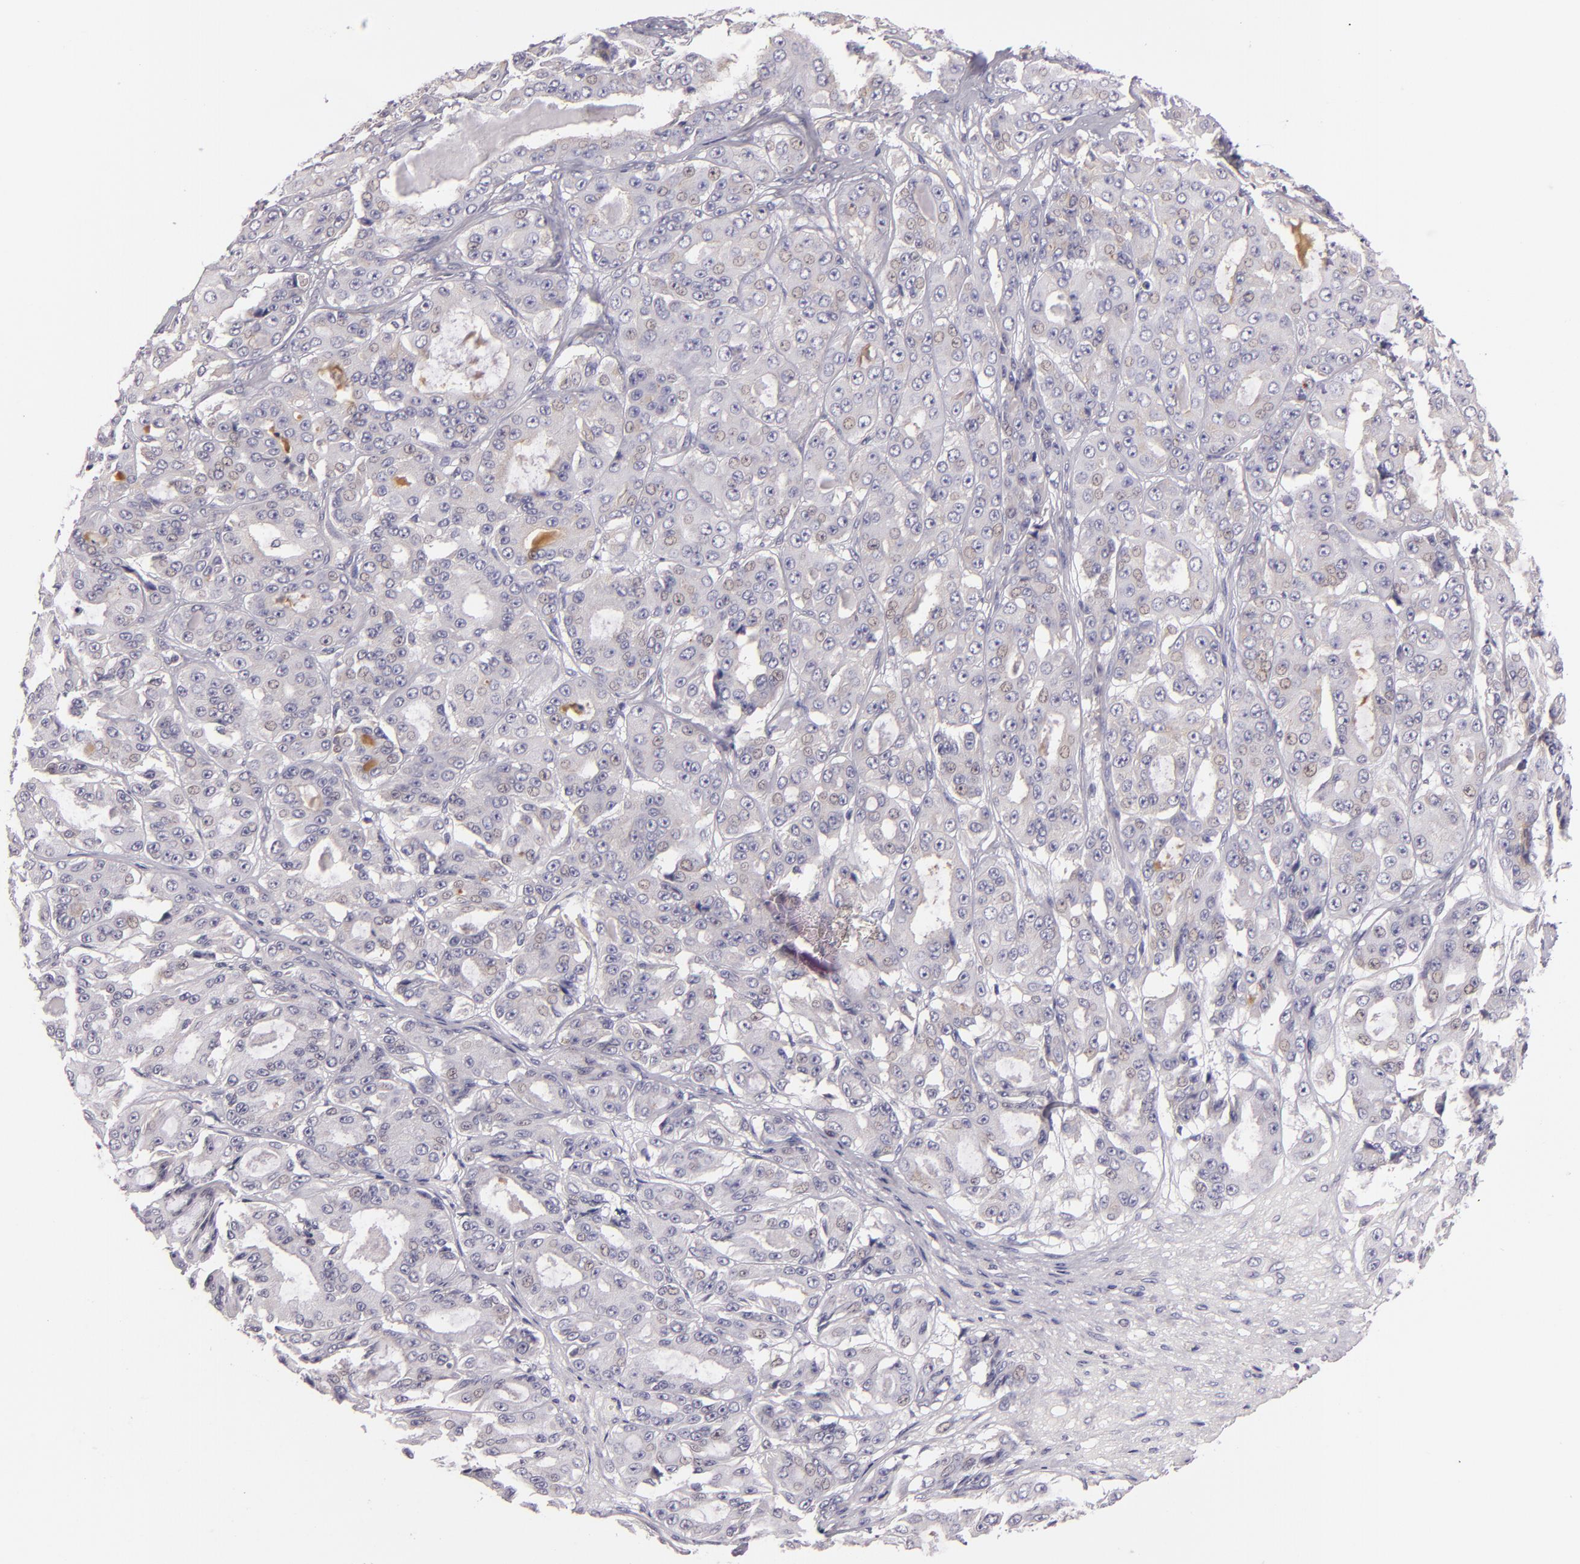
{"staining": {"intensity": "weak", "quantity": "<25%", "location": "cytoplasmic/membranous"}, "tissue": "ovarian cancer", "cell_type": "Tumor cells", "image_type": "cancer", "snomed": [{"axis": "morphology", "description": "Carcinoma, endometroid"}, {"axis": "topography", "description": "Ovary"}], "caption": "A histopathology image of human endometroid carcinoma (ovarian) is negative for staining in tumor cells.", "gene": "UPF3B", "patient": {"sex": "female", "age": 61}}